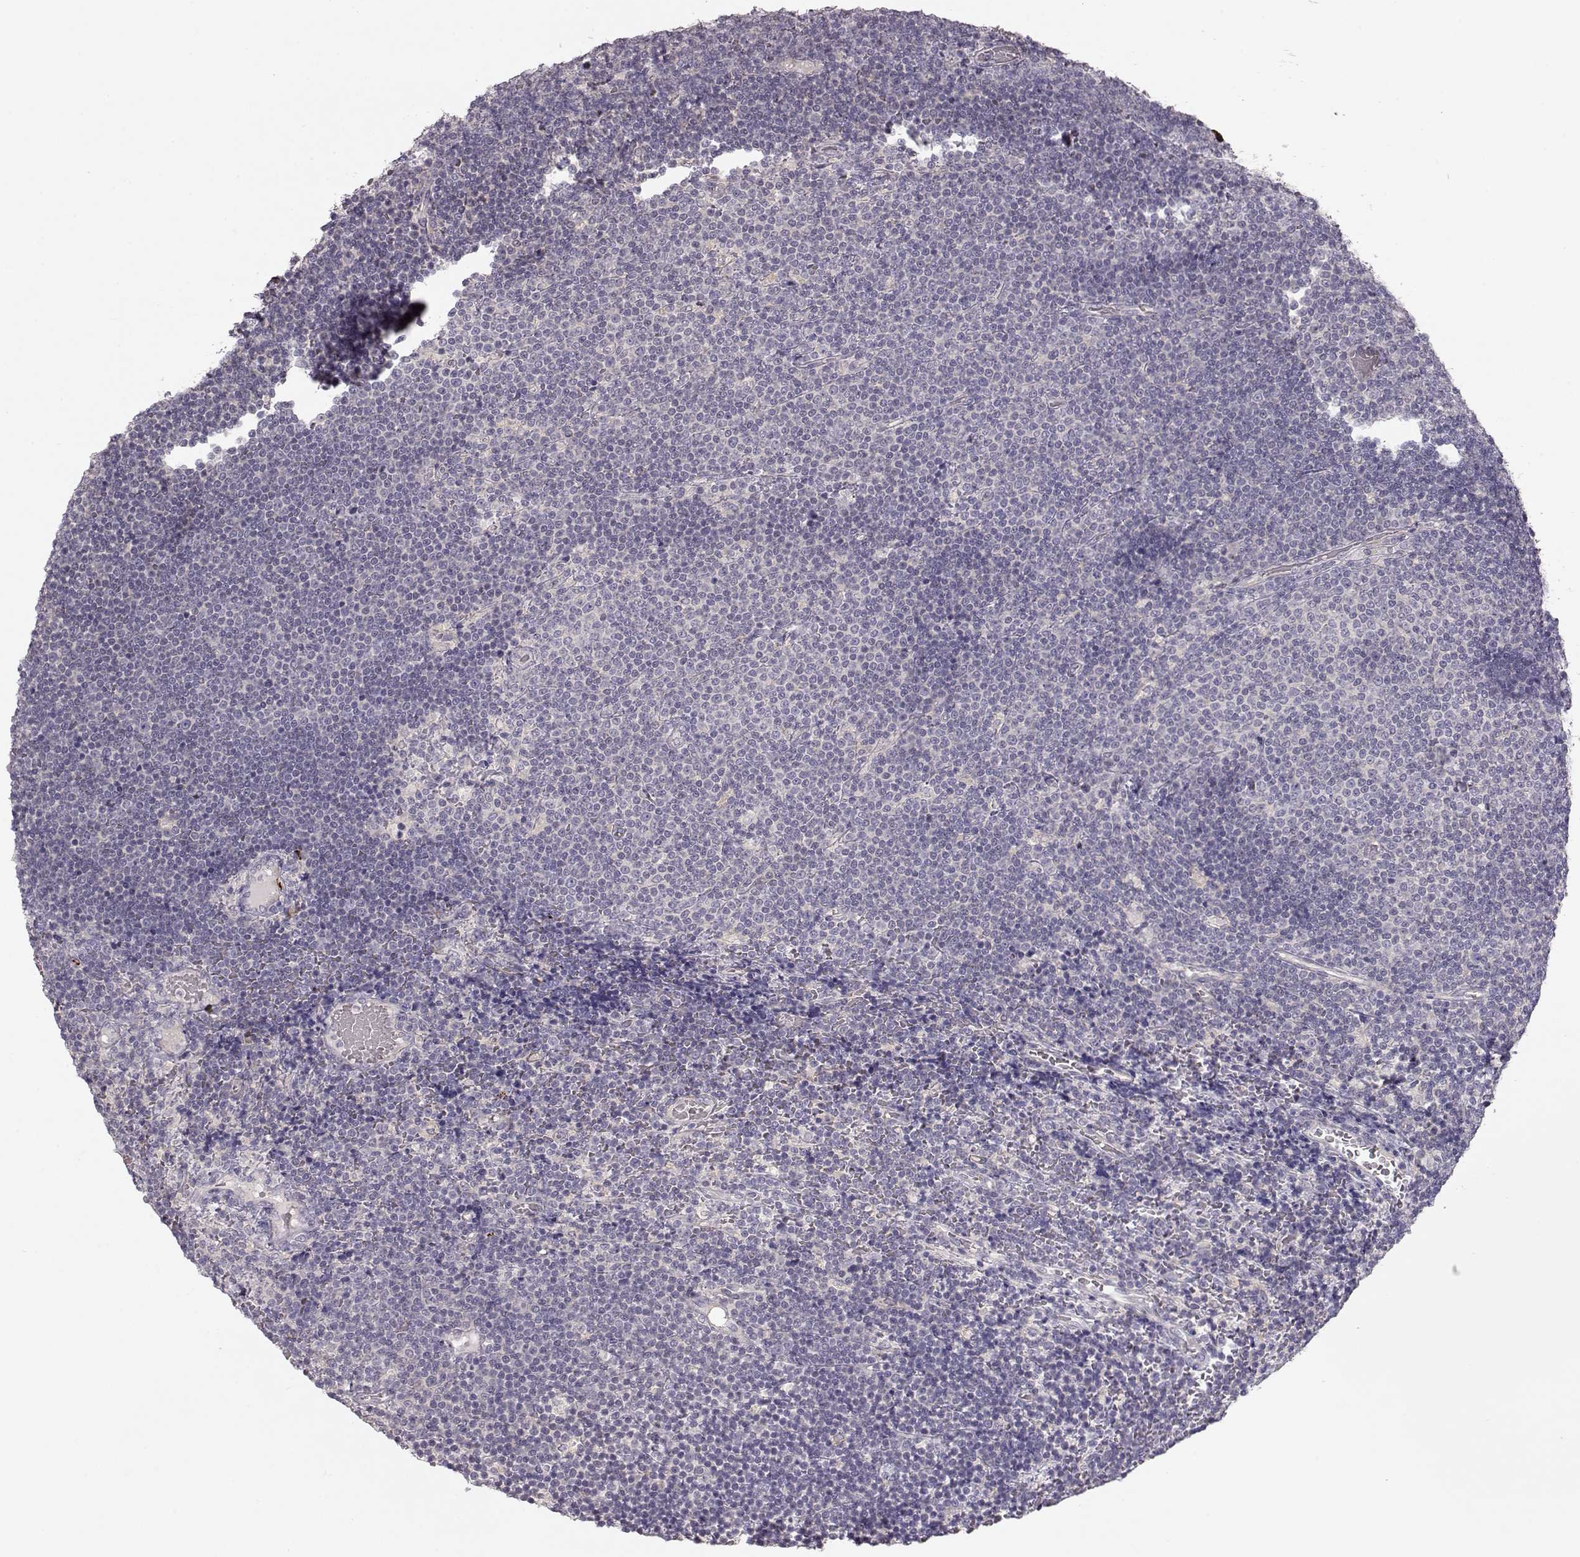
{"staining": {"intensity": "negative", "quantity": "none", "location": "none"}, "tissue": "lymphoma", "cell_type": "Tumor cells", "image_type": "cancer", "snomed": [{"axis": "morphology", "description": "Malignant lymphoma, non-Hodgkin's type, Low grade"}, {"axis": "topography", "description": "Brain"}], "caption": "Histopathology image shows no significant protein positivity in tumor cells of lymphoma.", "gene": "ARHGAP8", "patient": {"sex": "female", "age": 66}}